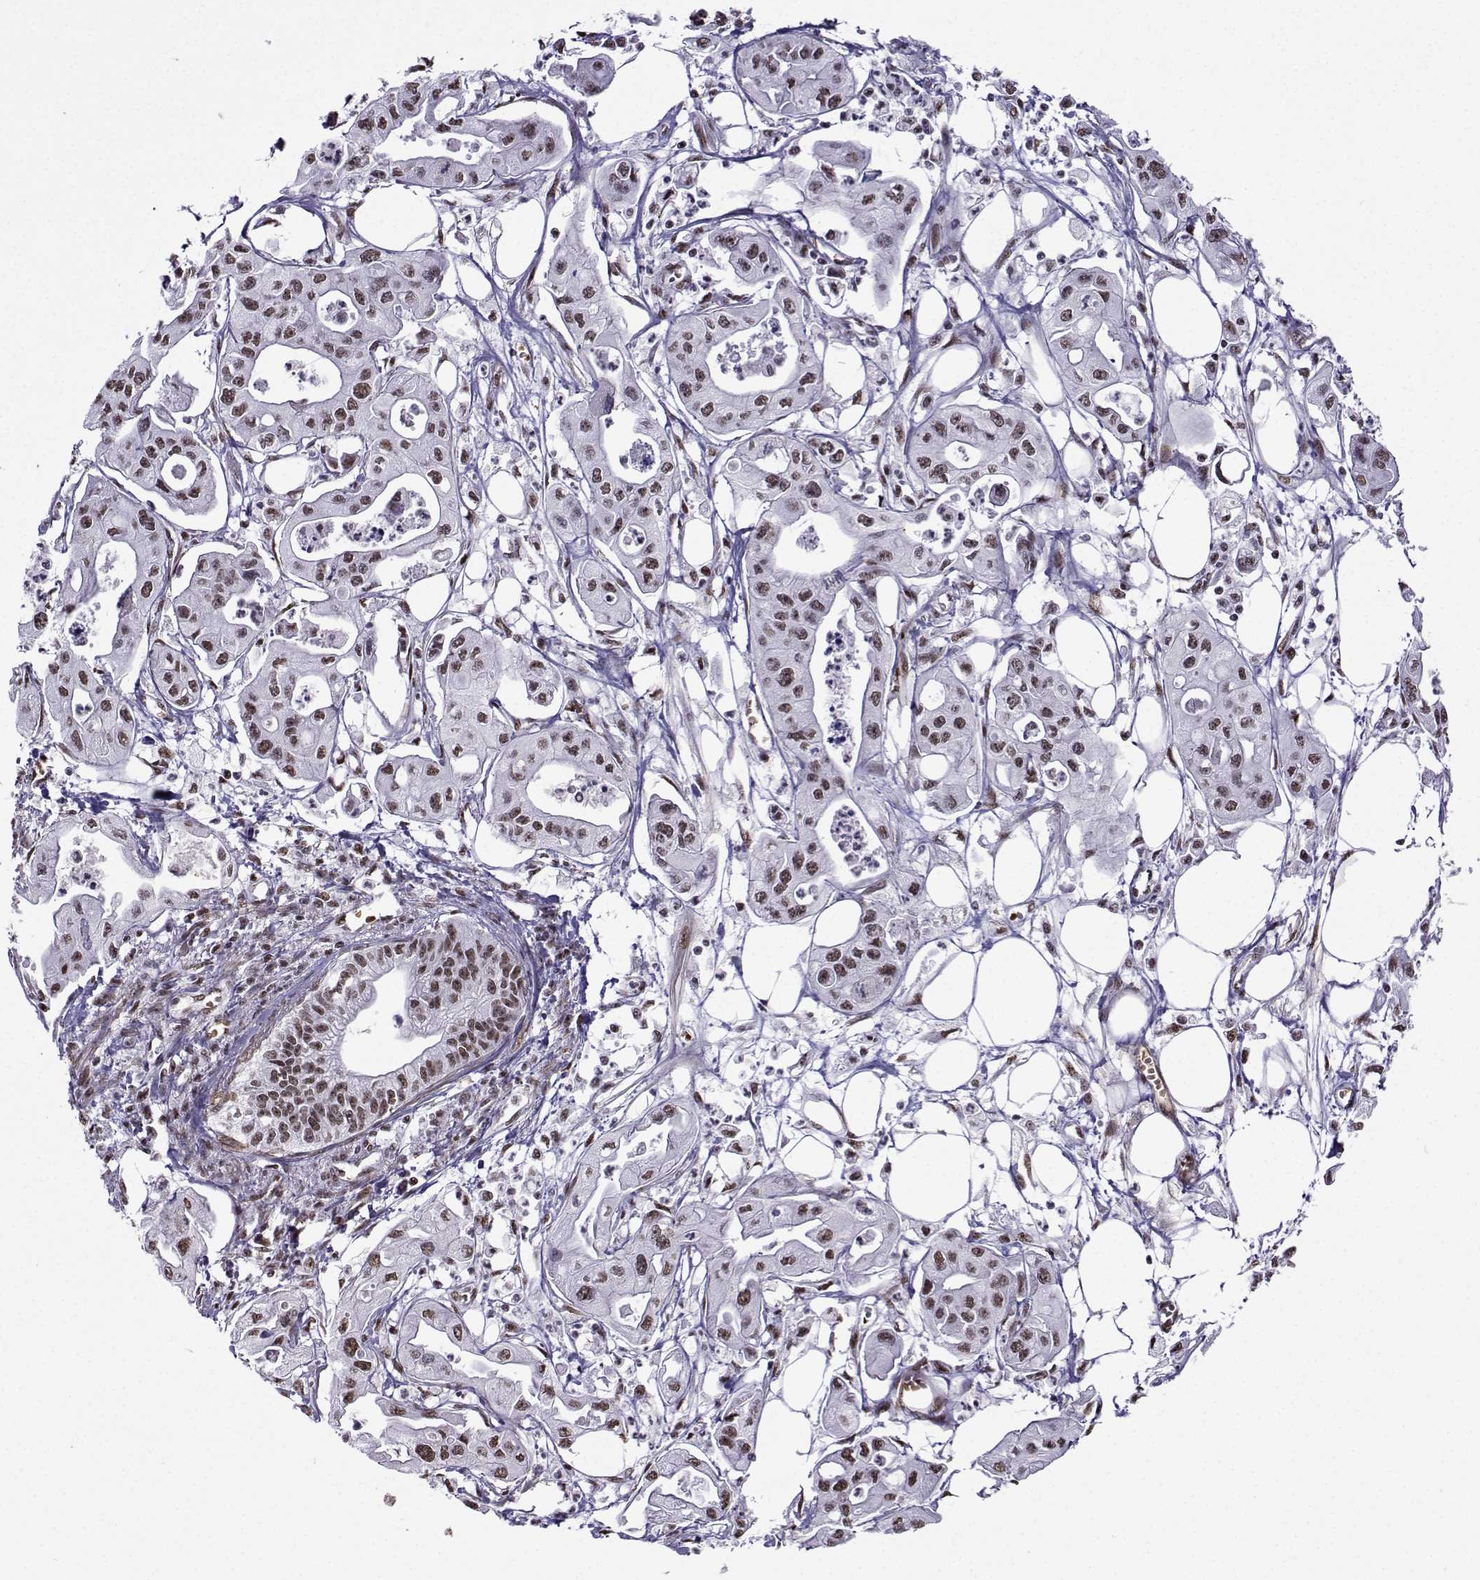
{"staining": {"intensity": "moderate", "quantity": ">75%", "location": "nuclear"}, "tissue": "pancreatic cancer", "cell_type": "Tumor cells", "image_type": "cancer", "snomed": [{"axis": "morphology", "description": "Adenocarcinoma, NOS"}, {"axis": "topography", "description": "Pancreas"}], "caption": "DAB immunohistochemical staining of pancreatic adenocarcinoma demonstrates moderate nuclear protein positivity in about >75% of tumor cells.", "gene": "CCNK", "patient": {"sex": "male", "age": 70}}